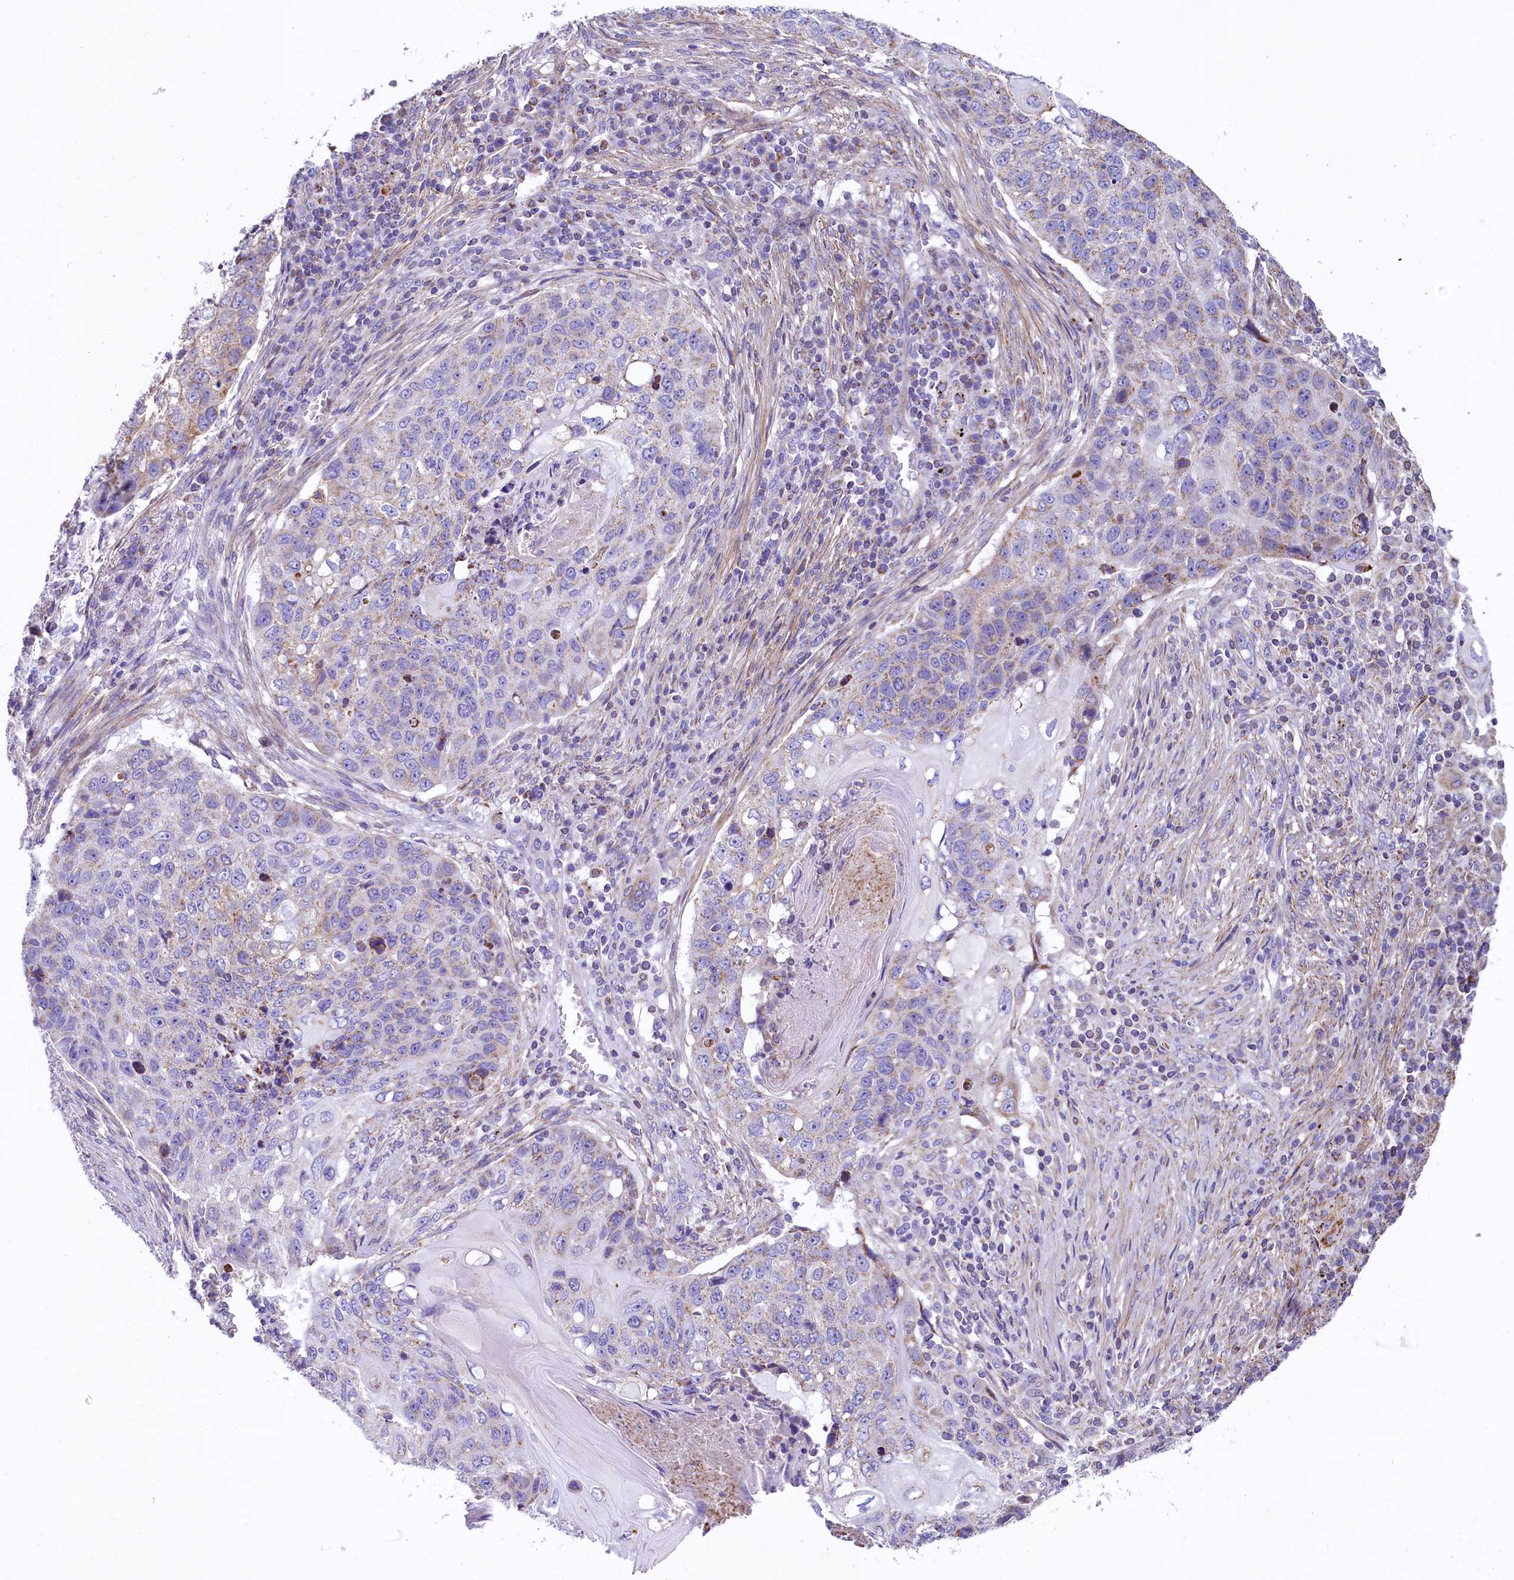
{"staining": {"intensity": "moderate", "quantity": "<25%", "location": "cytoplasmic/membranous"}, "tissue": "lung cancer", "cell_type": "Tumor cells", "image_type": "cancer", "snomed": [{"axis": "morphology", "description": "Squamous cell carcinoma, NOS"}, {"axis": "topography", "description": "Lung"}], "caption": "Tumor cells demonstrate low levels of moderate cytoplasmic/membranous staining in approximately <25% of cells in squamous cell carcinoma (lung). (Brightfield microscopy of DAB IHC at high magnification).", "gene": "VWCE", "patient": {"sex": "female", "age": 63}}